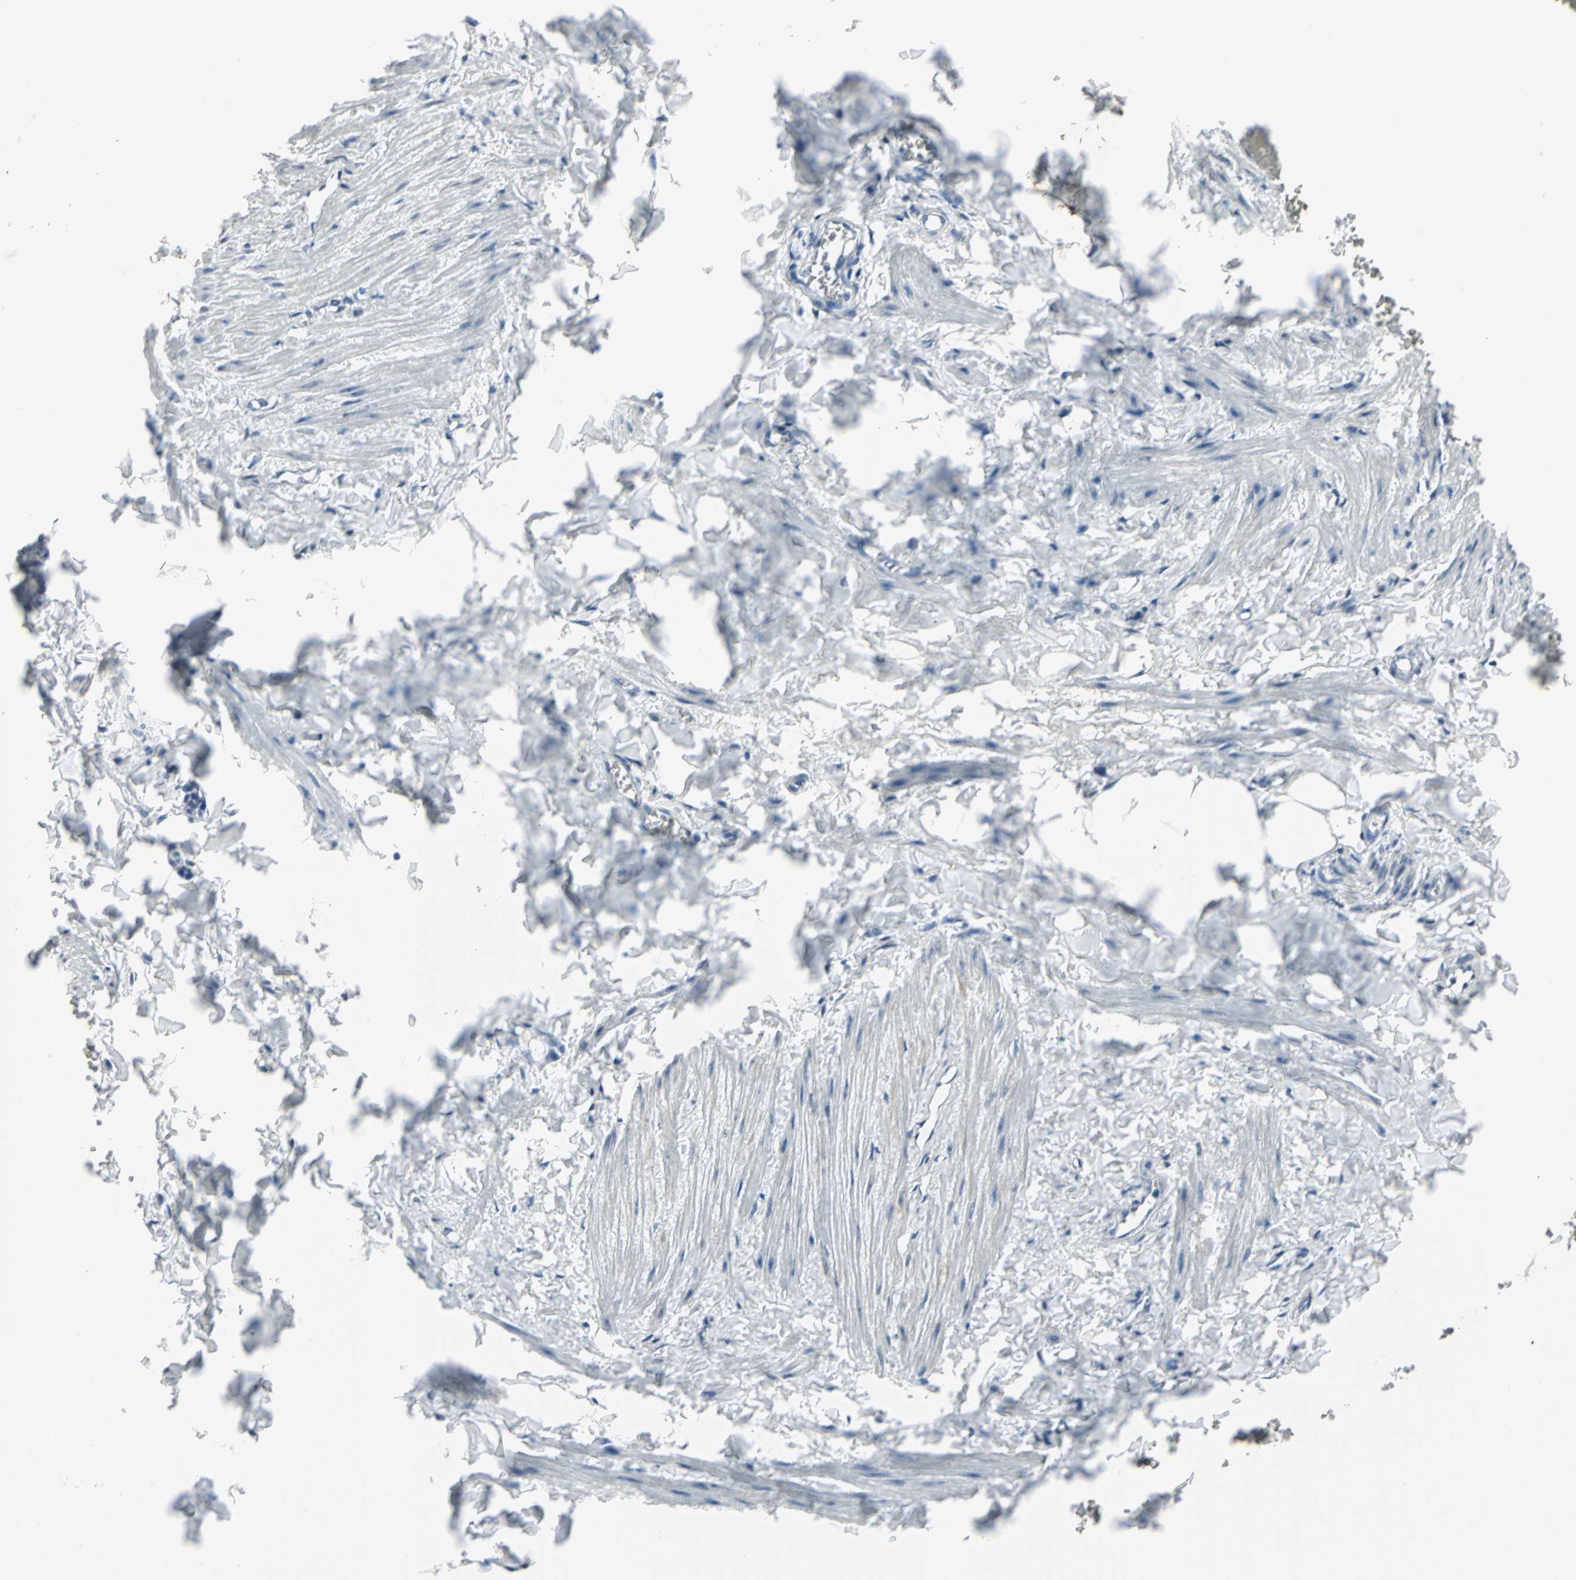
{"staining": {"intensity": "moderate", "quantity": ">75%", "location": "nuclear"}, "tissue": "adipose tissue", "cell_type": "Adipocytes", "image_type": "normal", "snomed": [{"axis": "morphology", "description": "Normal tissue, NOS"}, {"axis": "topography", "description": "Vascular tissue"}], "caption": "Immunohistochemical staining of benign adipose tissue shows medium levels of moderate nuclear positivity in about >75% of adipocytes.", "gene": "PLAGL2", "patient": {"sex": "male", "age": 41}}